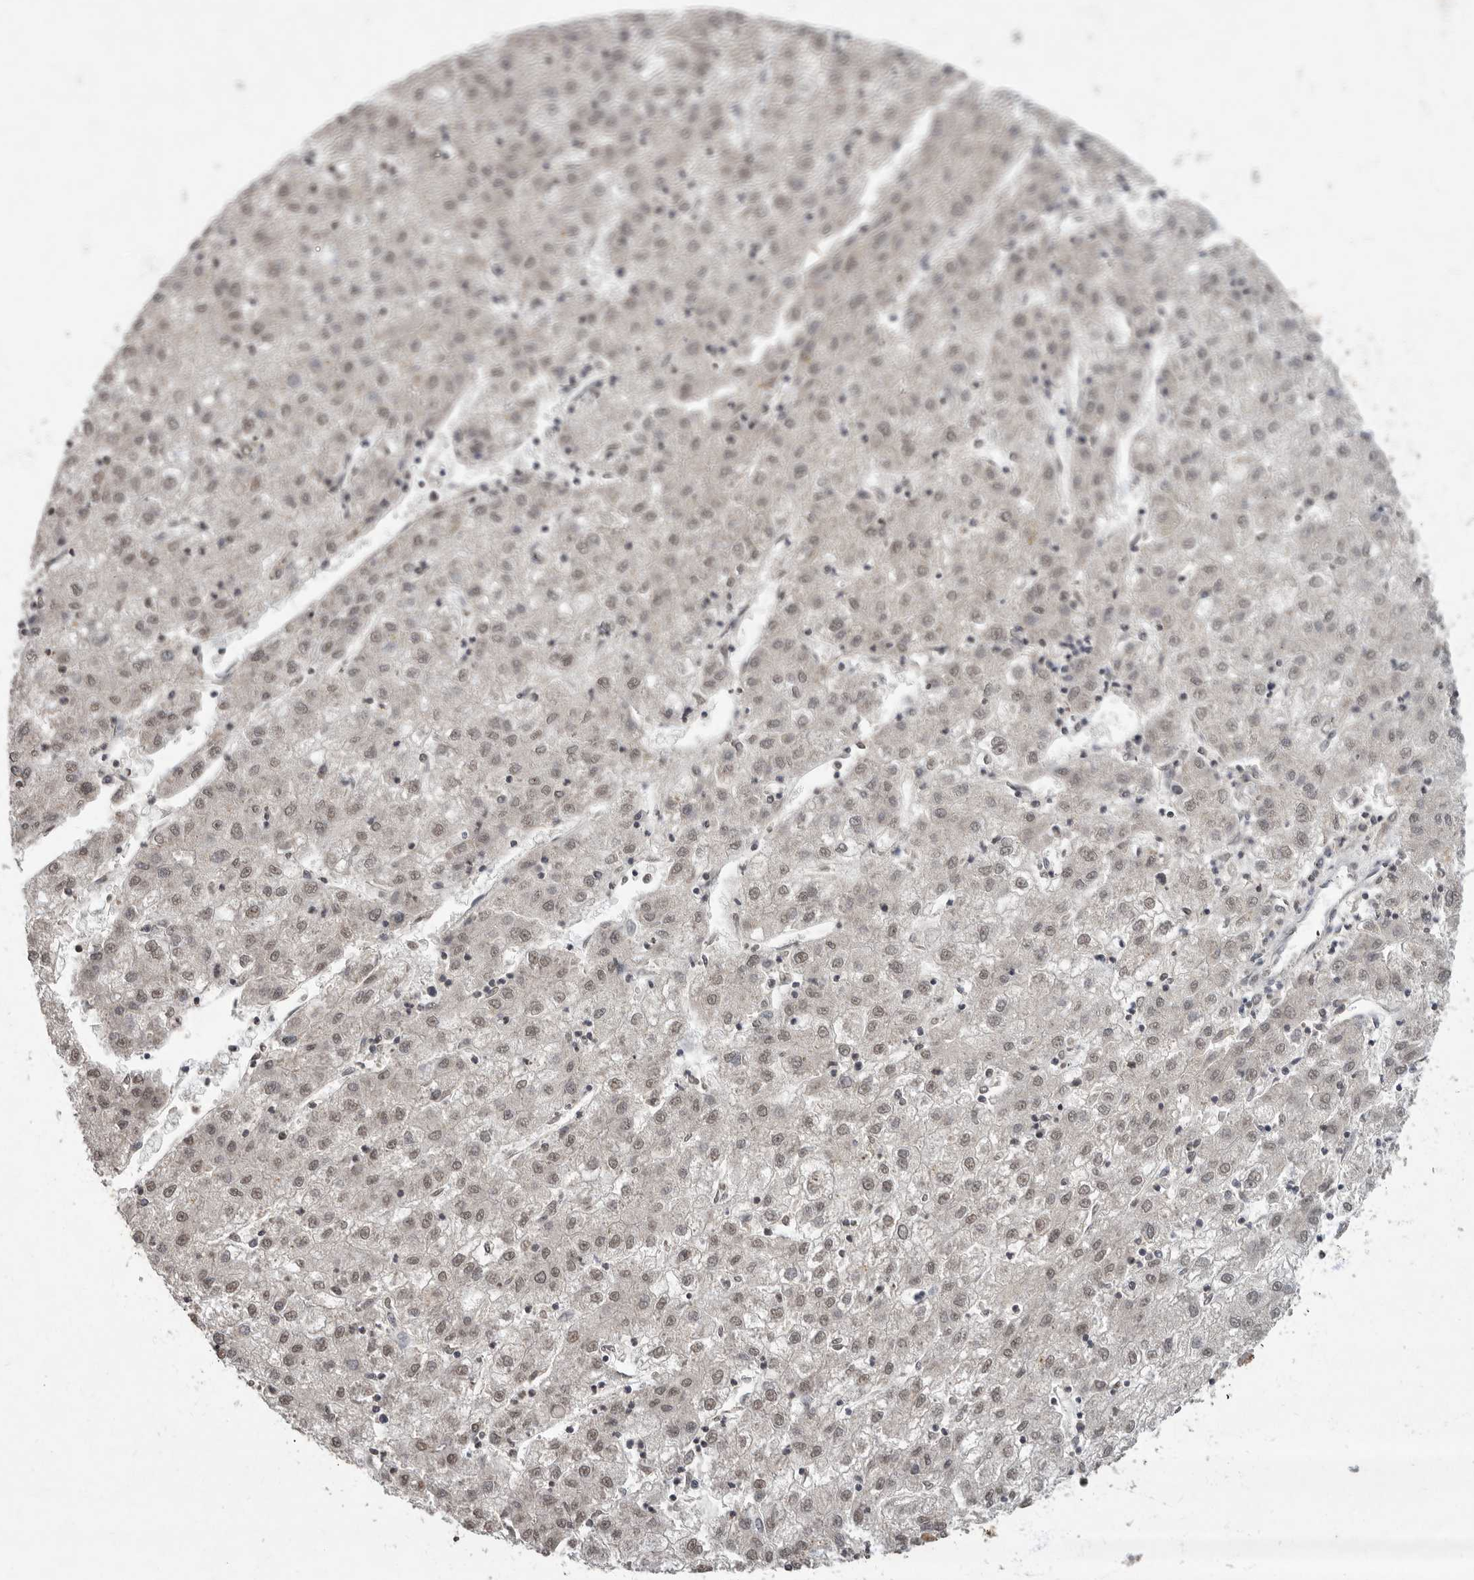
{"staining": {"intensity": "weak", "quantity": ">75%", "location": "nuclear"}, "tissue": "liver cancer", "cell_type": "Tumor cells", "image_type": "cancer", "snomed": [{"axis": "morphology", "description": "Carcinoma, Hepatocellular, NOS"}, {"axis": "topography", "description": "Liver"}], "caption": "Liver hepatocellular carcinoma stained with a brown dye displays weak nuclear positive positivity in about >75% of tumor cells.", "gene": "NBL1", "patient": {"sex": "male", "age": 72}}